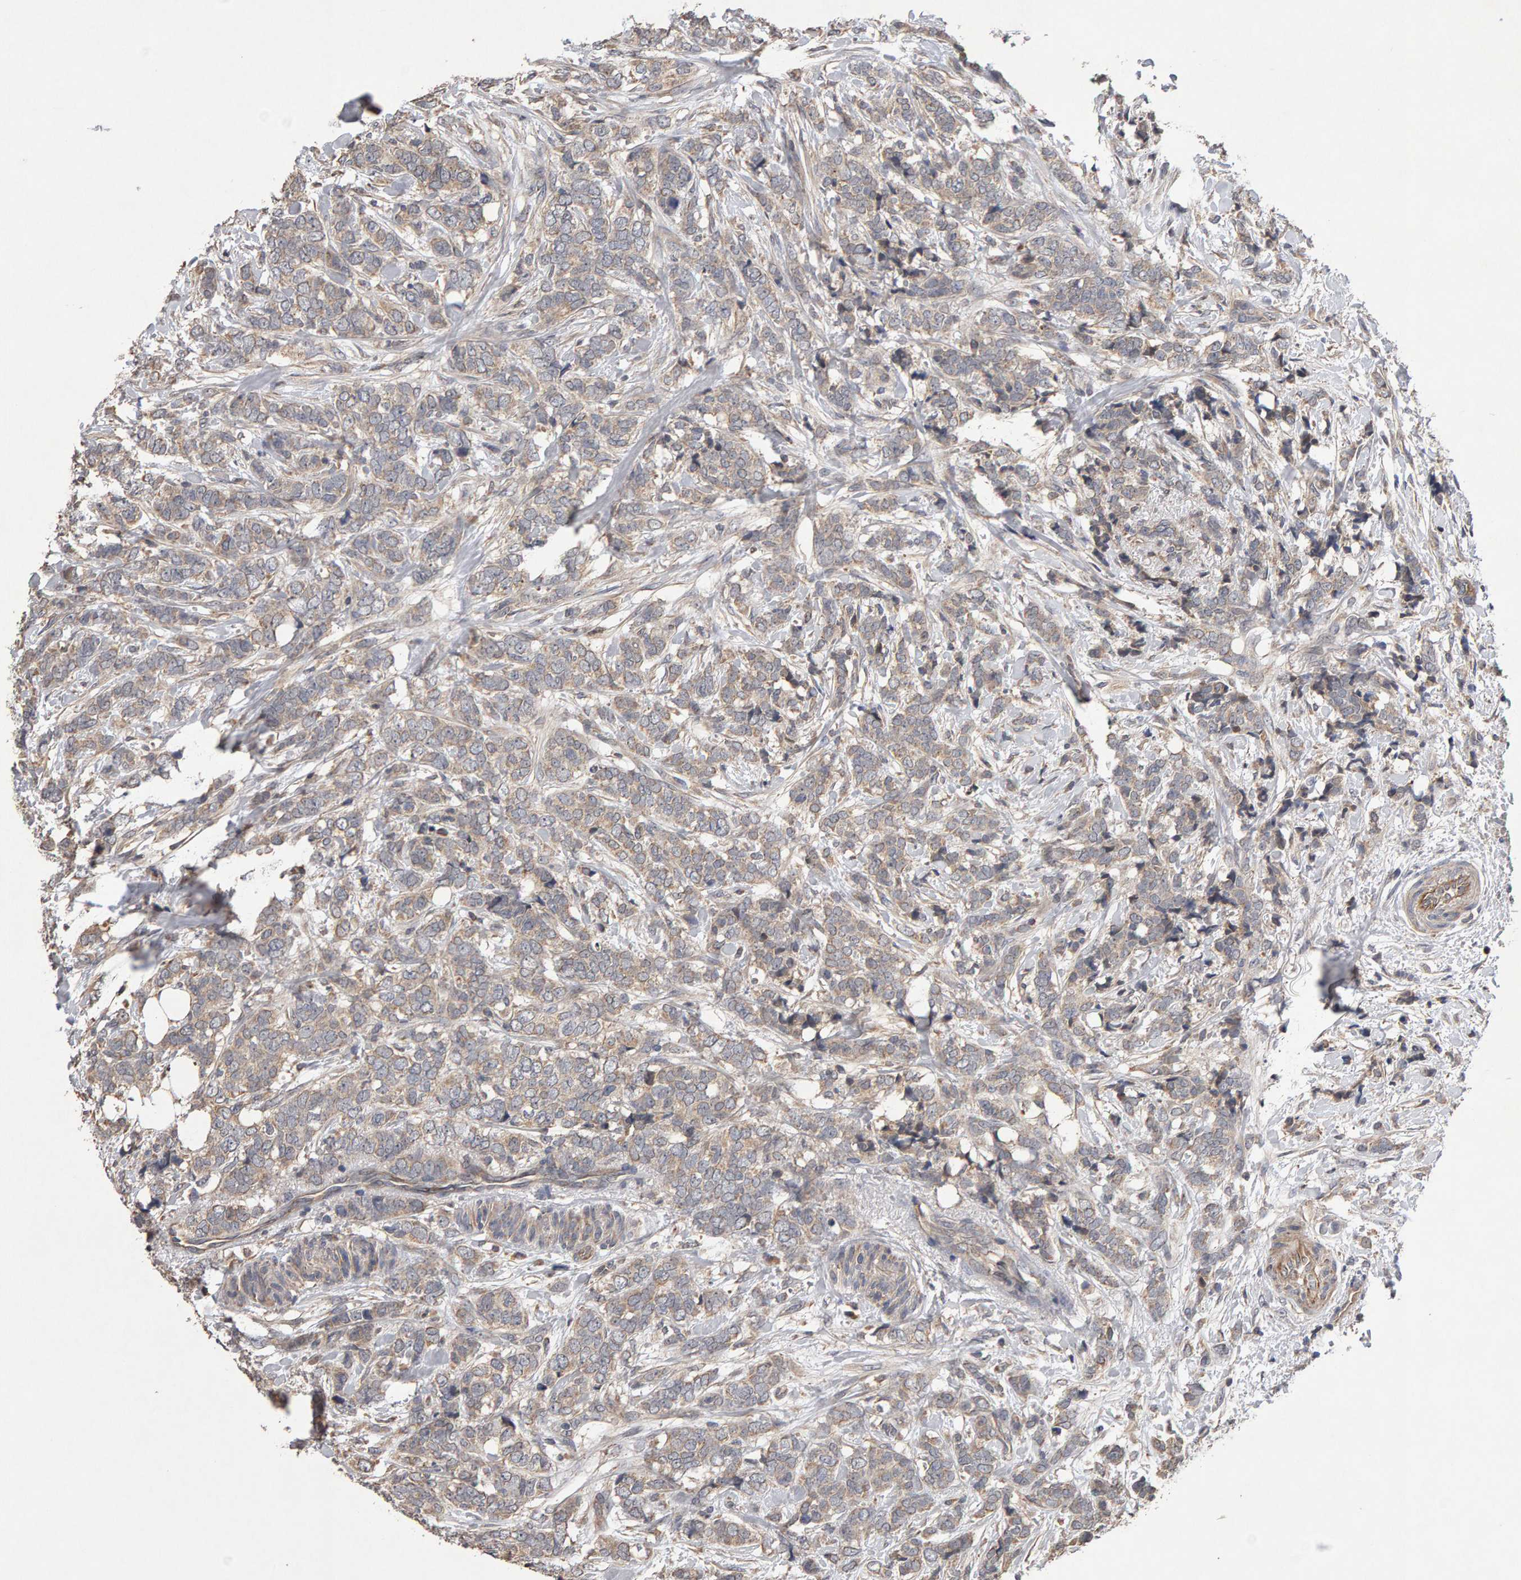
{"staining": {"intensity": "weak", "quantity": "25%-75%", "location": "cytoplasmic/membranous"}, "tissue": "breast cancer", "cell_type": "Tumor cells", "image_type": "cancer", "snomed": [{"axis": "morphology", "description": "Lobular carcinoma"}, {"axis": "topography", "description": "Skin"}, {"axis": "topography", "description": "Breast"}], "caption": "Protein staining of breast cancer (lobular carcinoma) tissue reveals weak cytoplasmic/membranous expression in about 25%-75% of tumor cells. The protein is stained brown, and the nuclei are stained in blue (DAB (3,3'-diaminobenzidine) IHC with brightfield microscopy, high magnification).", "gene": "COASY", "patient": {"sex": "female", "age": 46}}